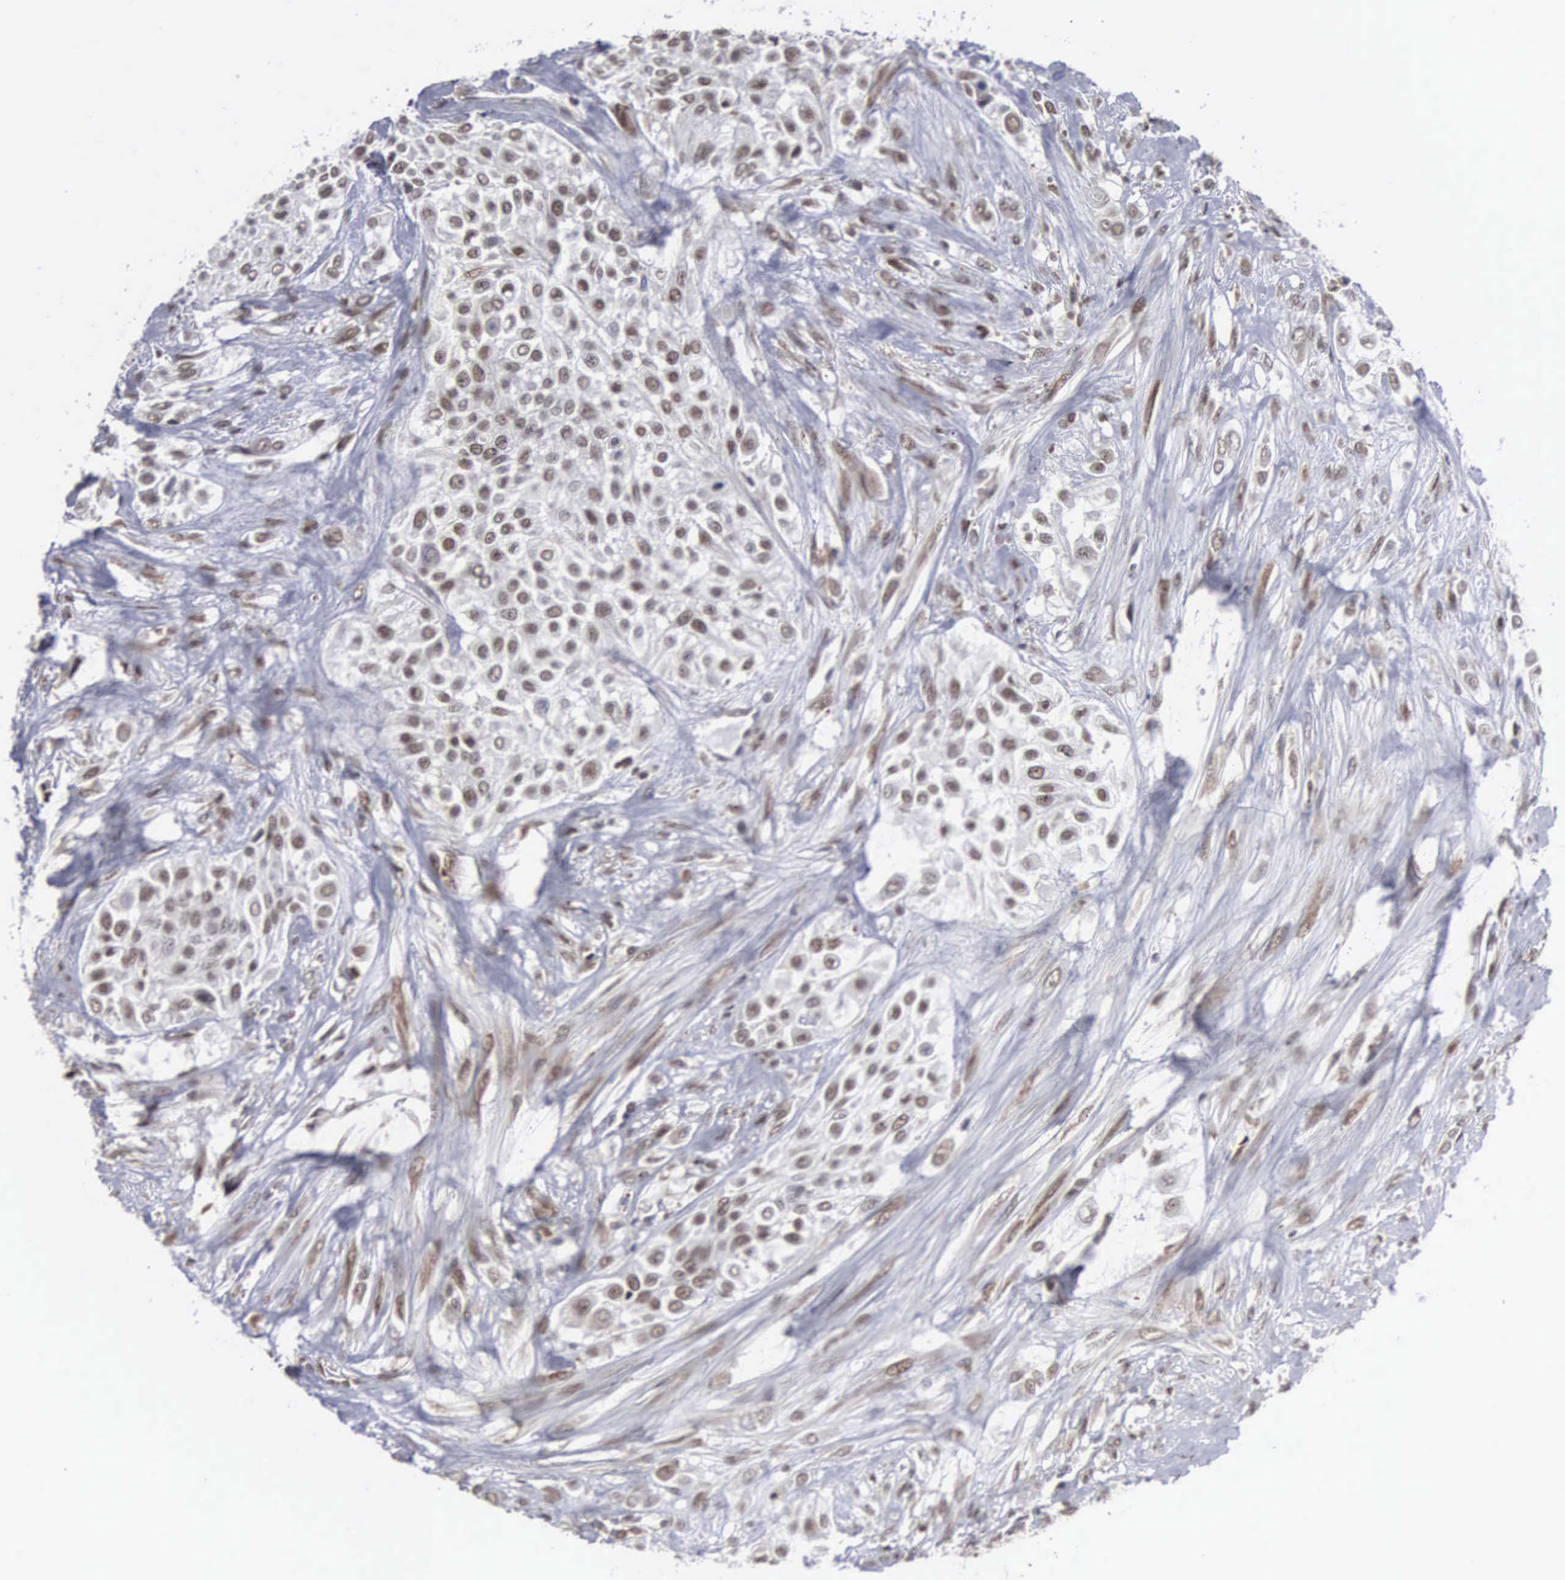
{"staining": {"intensity": "weak", "quantity": "25%-75%", "location": "nuclear"}, "tissue": "urothelial cancer", "cell_type": "Tumor cells", "image_type": "cancer", "snomed": [{"axis": "morphology", "description": "Urothelial carcinoma, High grade"}, {"axis": "topography", "description": "Urinary bladder"}], "caption": "Immunohistochemical staining of human urothelial cancer displays weak nuclear protein staining in about 25%-75% of tumor cells.", "gene": "TRMT5", "patient": {"sex": "male", "age": 57}}